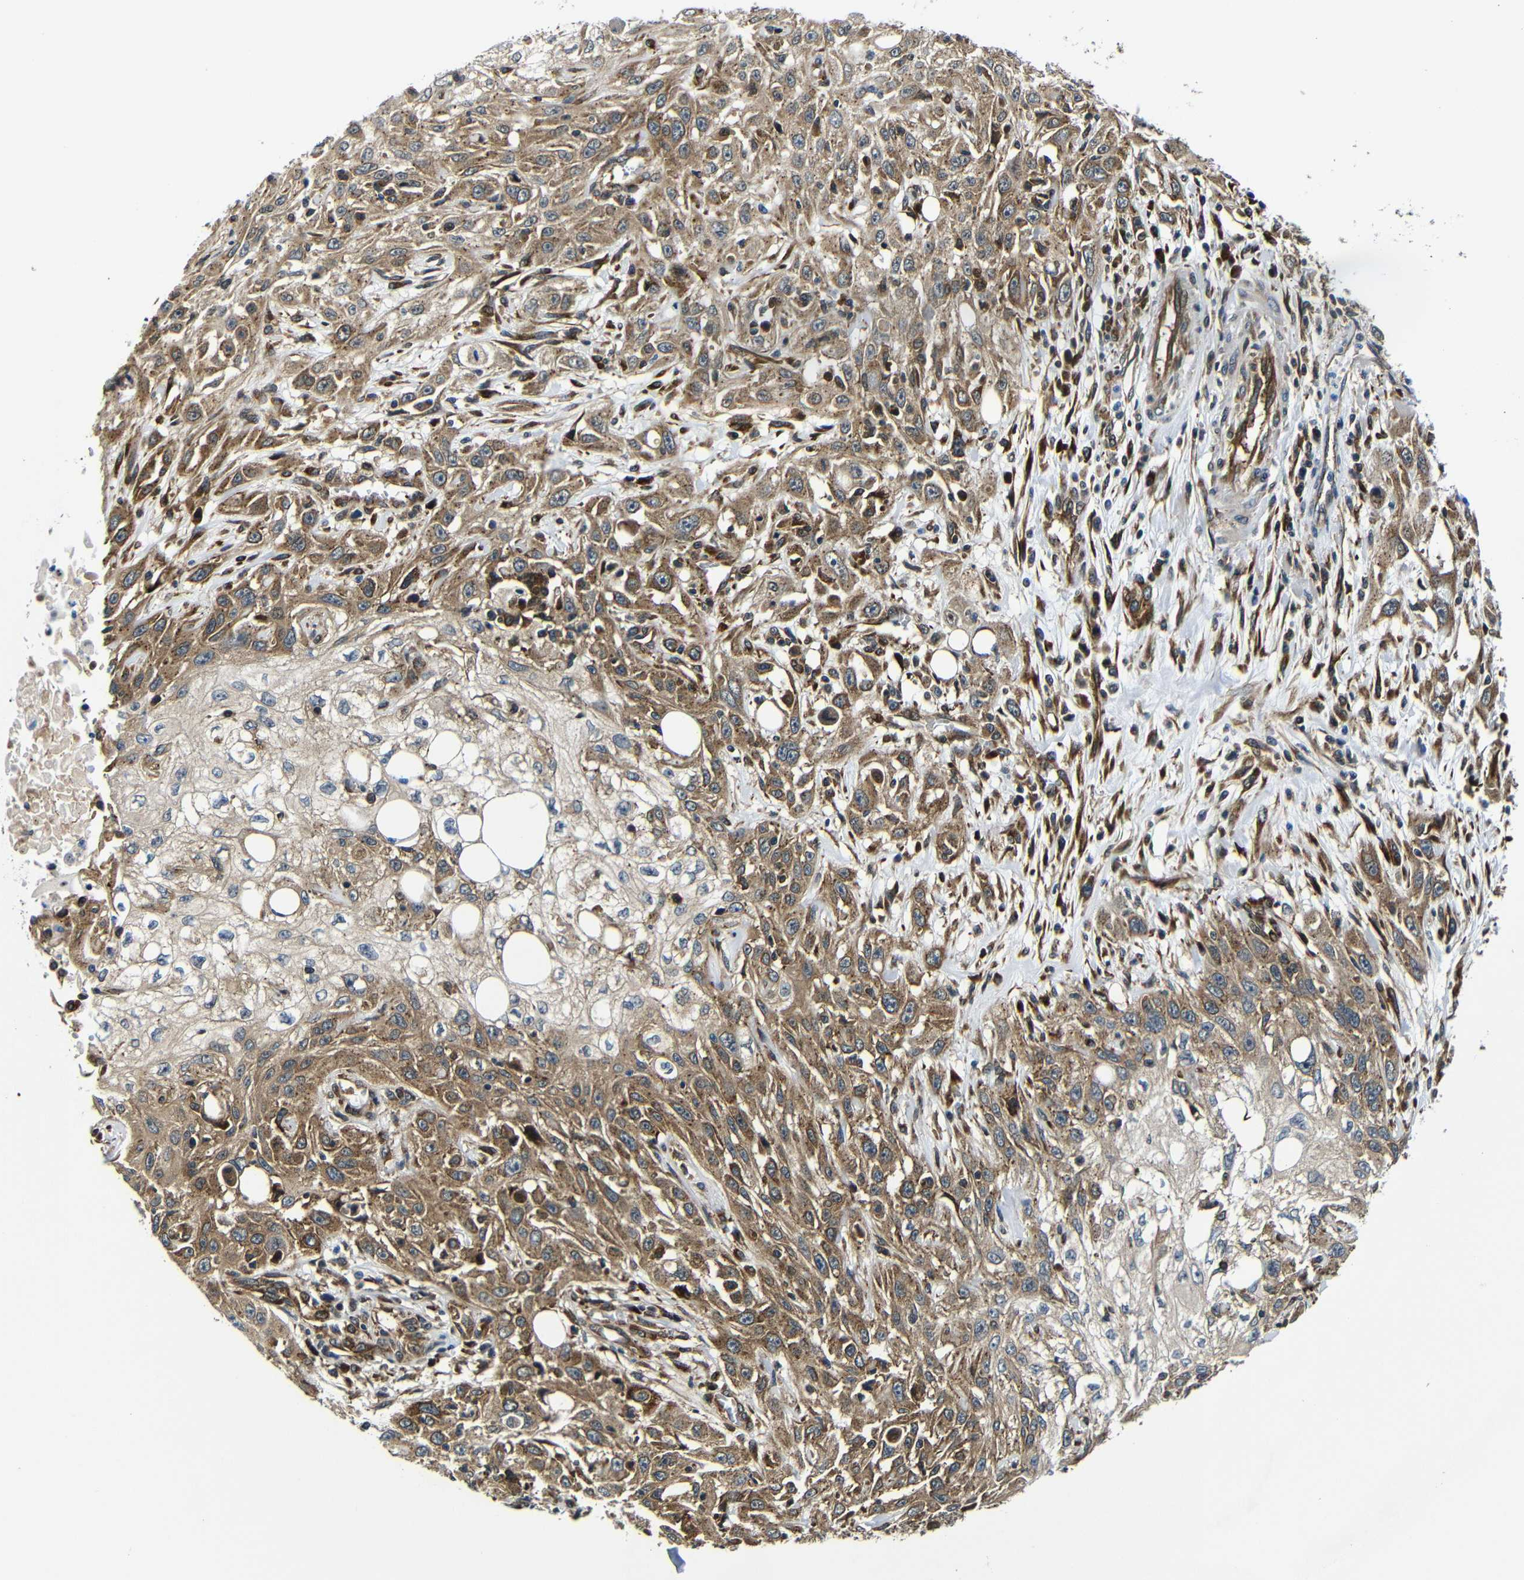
{"staining": {"intensity": "moderate", "quantity": ">75%", "location": "cytoplasmic/membranous"}, "tissue": "skin cancer", "cell_type": "Tumor cells", "image_type": "cancer", "snomed": [{"axis": "morphology", "description": "Squamous cell carcinoma, NOS"}, {"axis": "topography", "description": "Skin"}], "caption": "Tumor cells exhibit moderate cytoplasmic/membranous staining in about >75% of cells in squamous cell carcinoma (skin).", "gene": "ABCE1", "patient": {"sex": "male", "age": 75}}